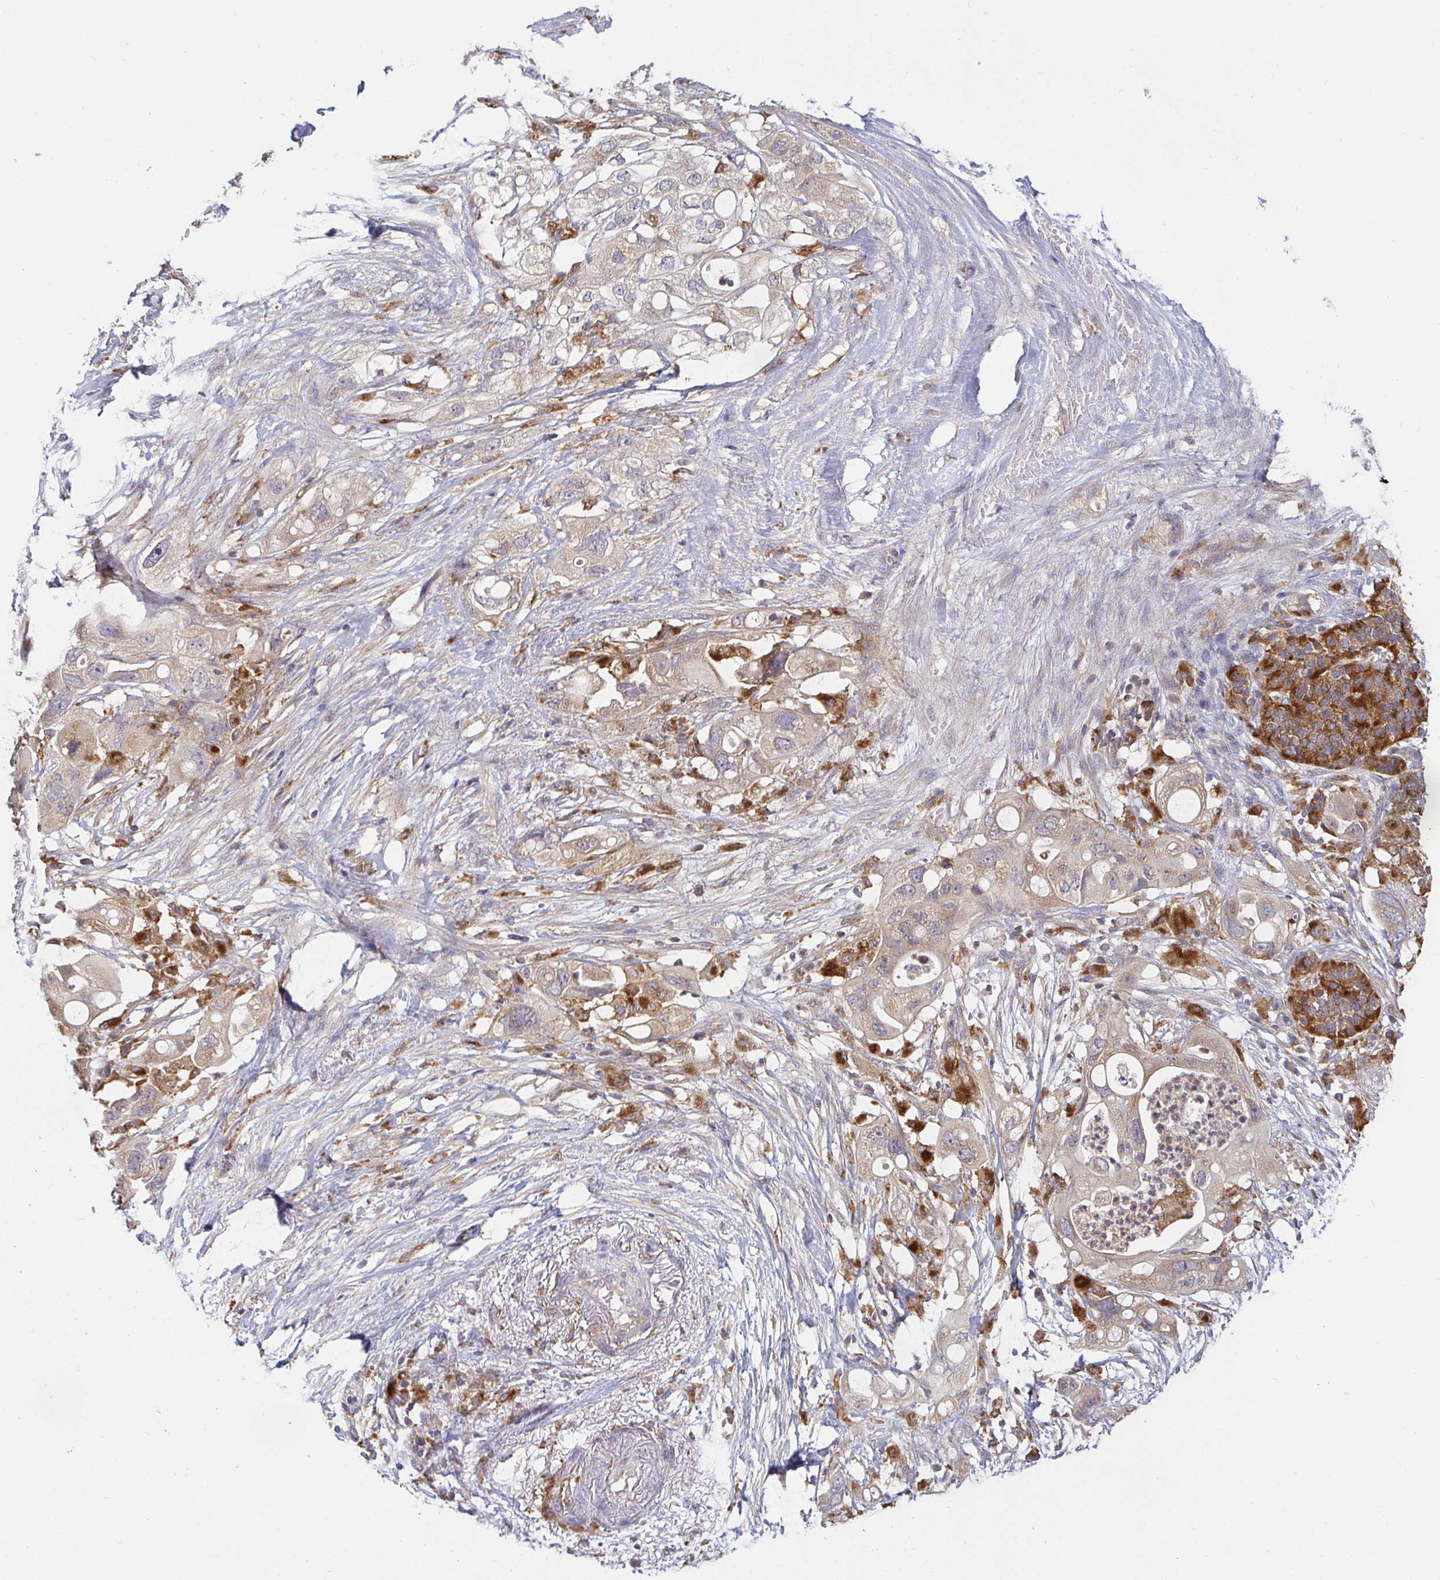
{"staining": {"intensity": "weak", "quantity": "25%-75%", "location": "cytoplasmic/membranous"}, "tissue": "pancreatic cancer", "cell_type": "Tumor cells", "image_type": "cancer", "snomed": [{"axis": "morphology", "description": "Adenocarcinoma, NOS"}, {"axis": "topography", "description": "Pancreas"}], "caption": "Pancreatic adenocarcinoma stained with DAB immunohistochemistry shows low levels of weak cytoplasmic/membranous staining in approximately 25%-75% of tumor cells.", "gene": "ATP6V1F", "patient": {"sex": "female", "age": 72}}